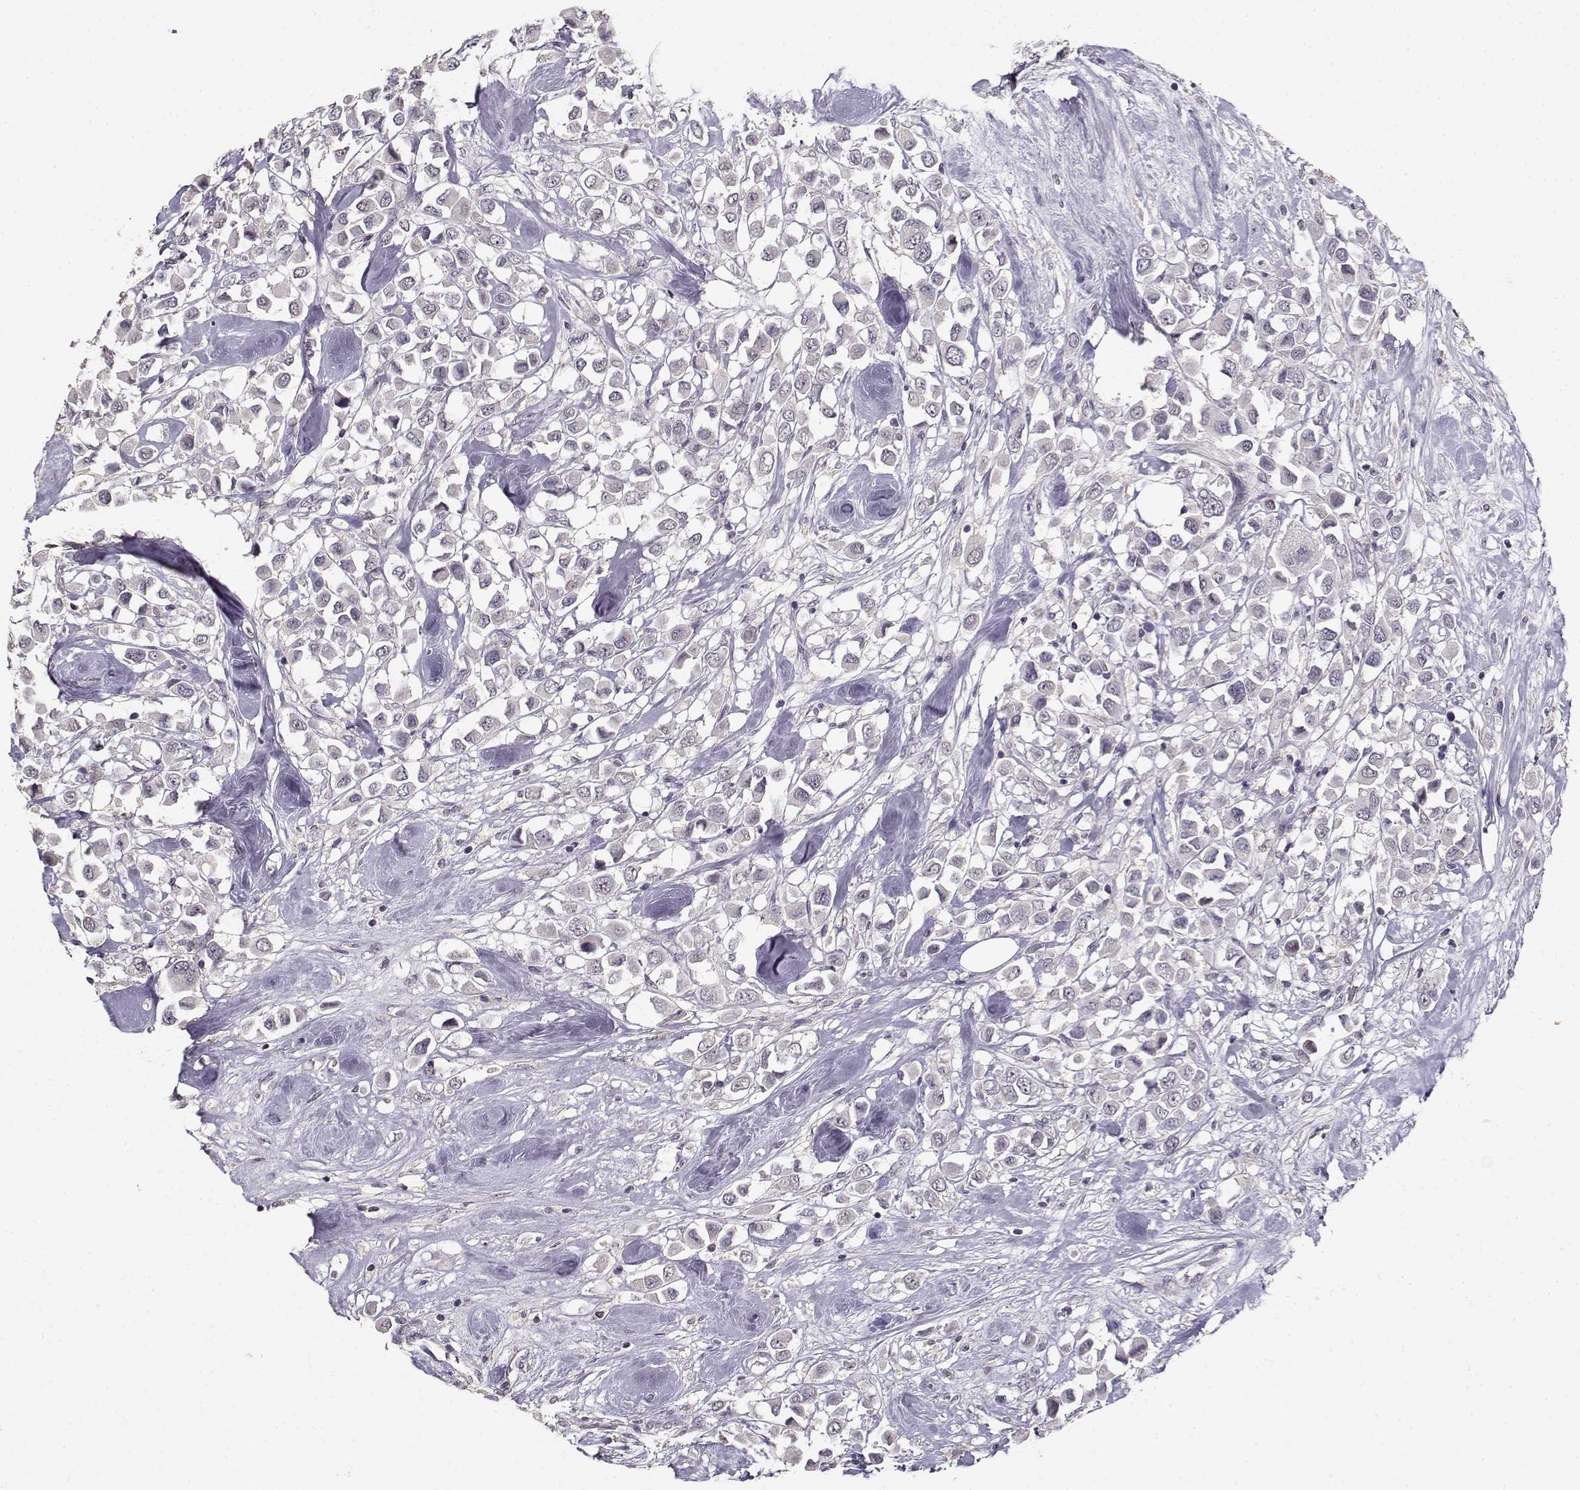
{"staining": {"intensity": "negative", "quantity": "none", "location": "none"}, "tissue": "breast cancer", "cell_type": "Tumor cells", "image_type": "cancer", "snomed": [{"axis": "morphology", "description": "Duct carcinoma"}, {"axis": "topography", "description": "Breast"}], "caption": "This is an immunohistochemistry (IHC) photomicrograph of human invasive ductal carcinoma (breast). There is no positivity in tumor cells.", "gene": "UROC1", "patient": {"sex": "female", "age": 61}}